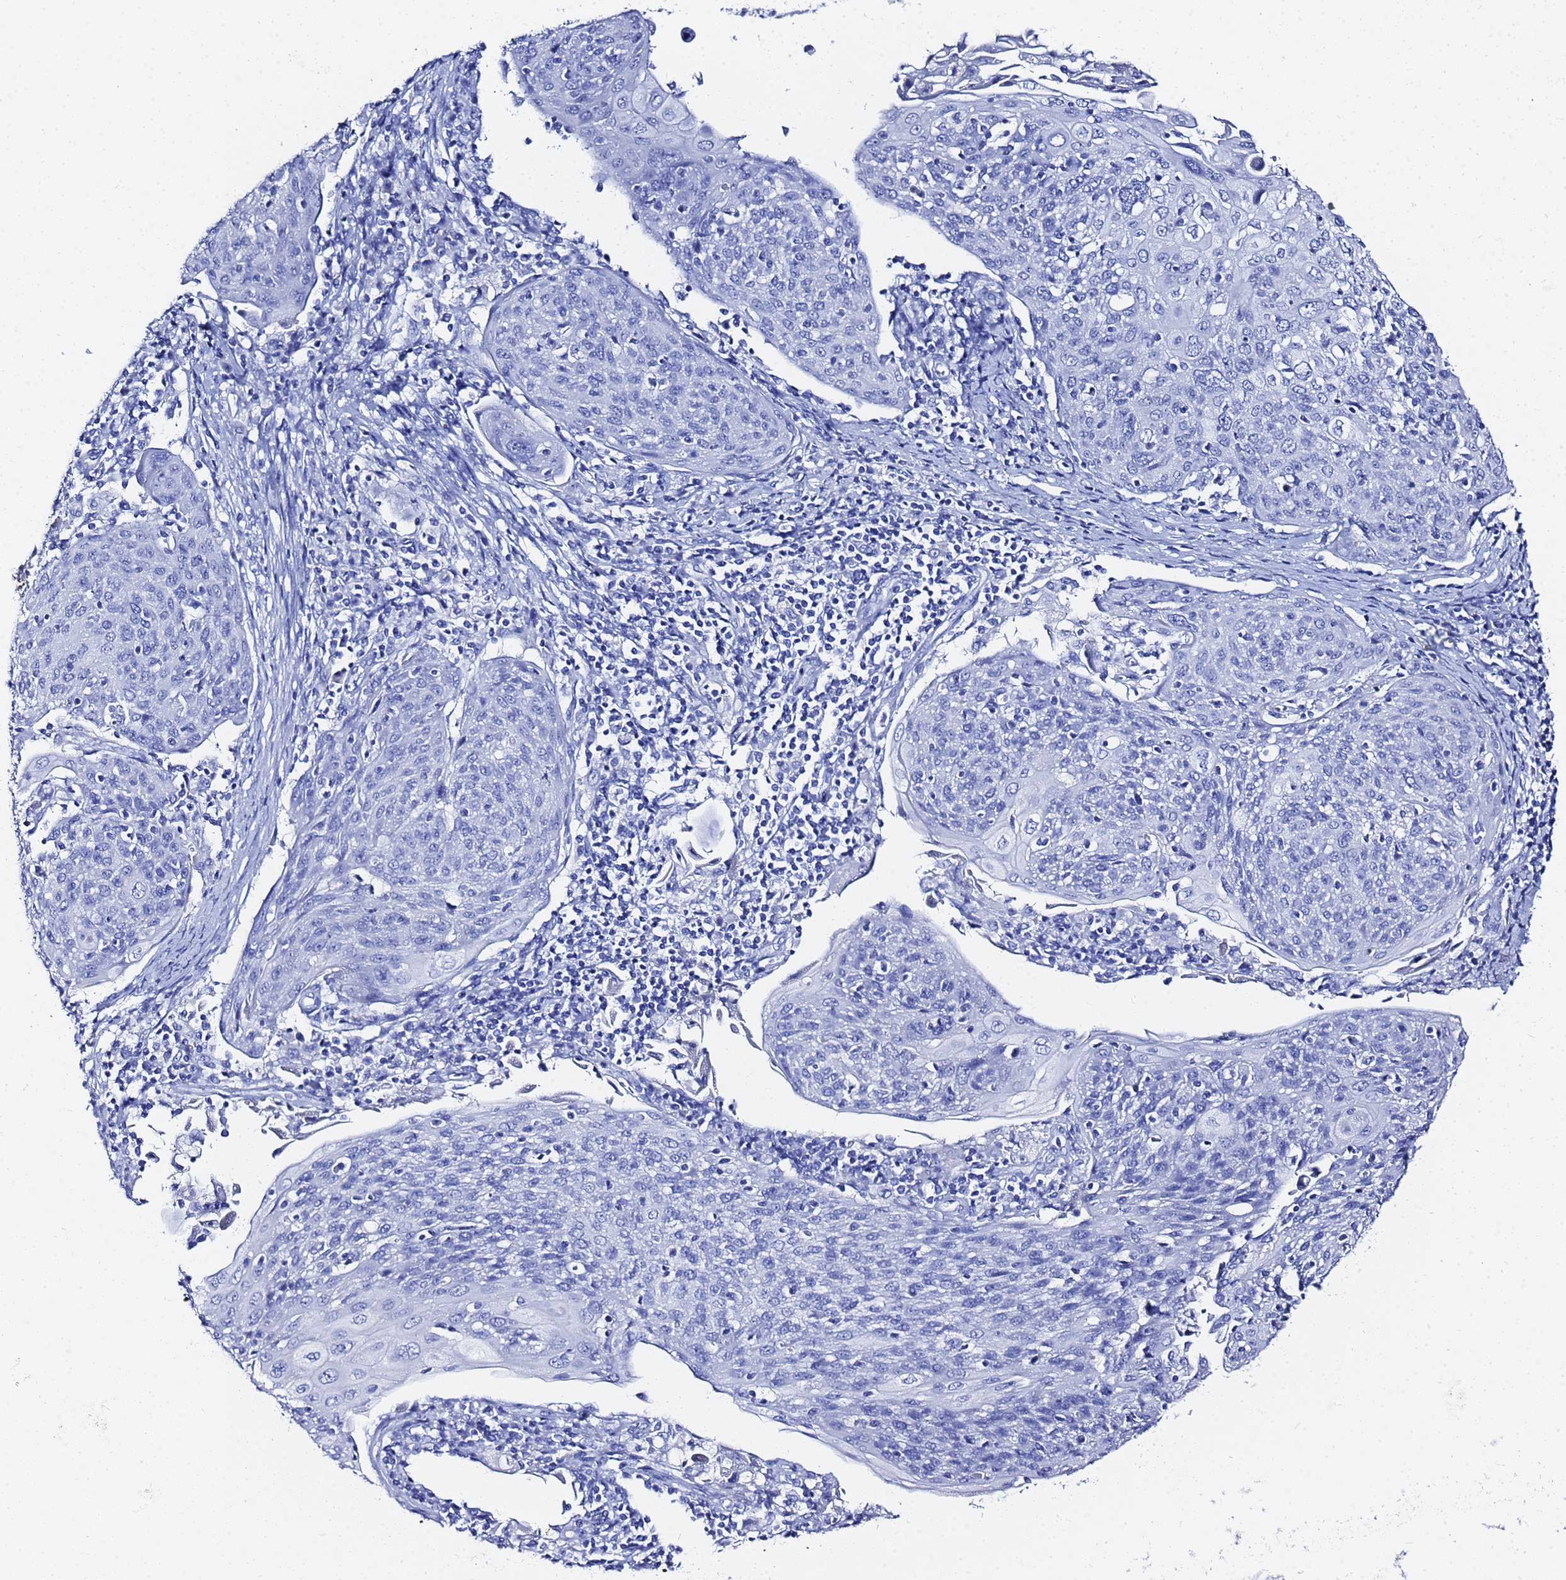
{"staining": {"intensity": "negative", "quantity": "none", "location": "none"}, "tissue": "cervical cancer", "cell_type": "Tumor cells", "image_type": "cancer", "snomed": [{"axis": "morphology", "description": "Squamous cell carcinoma, NOS"}, {"axis": "topography", "description": "Cervix"}], "caption": "Photomicrograph shows no protein expression in tumor cells of cervical cancer (squamous cell carcinoma) tissue.", "gene": "GGT1", "patient": {"sex": "female", "age": 67}}